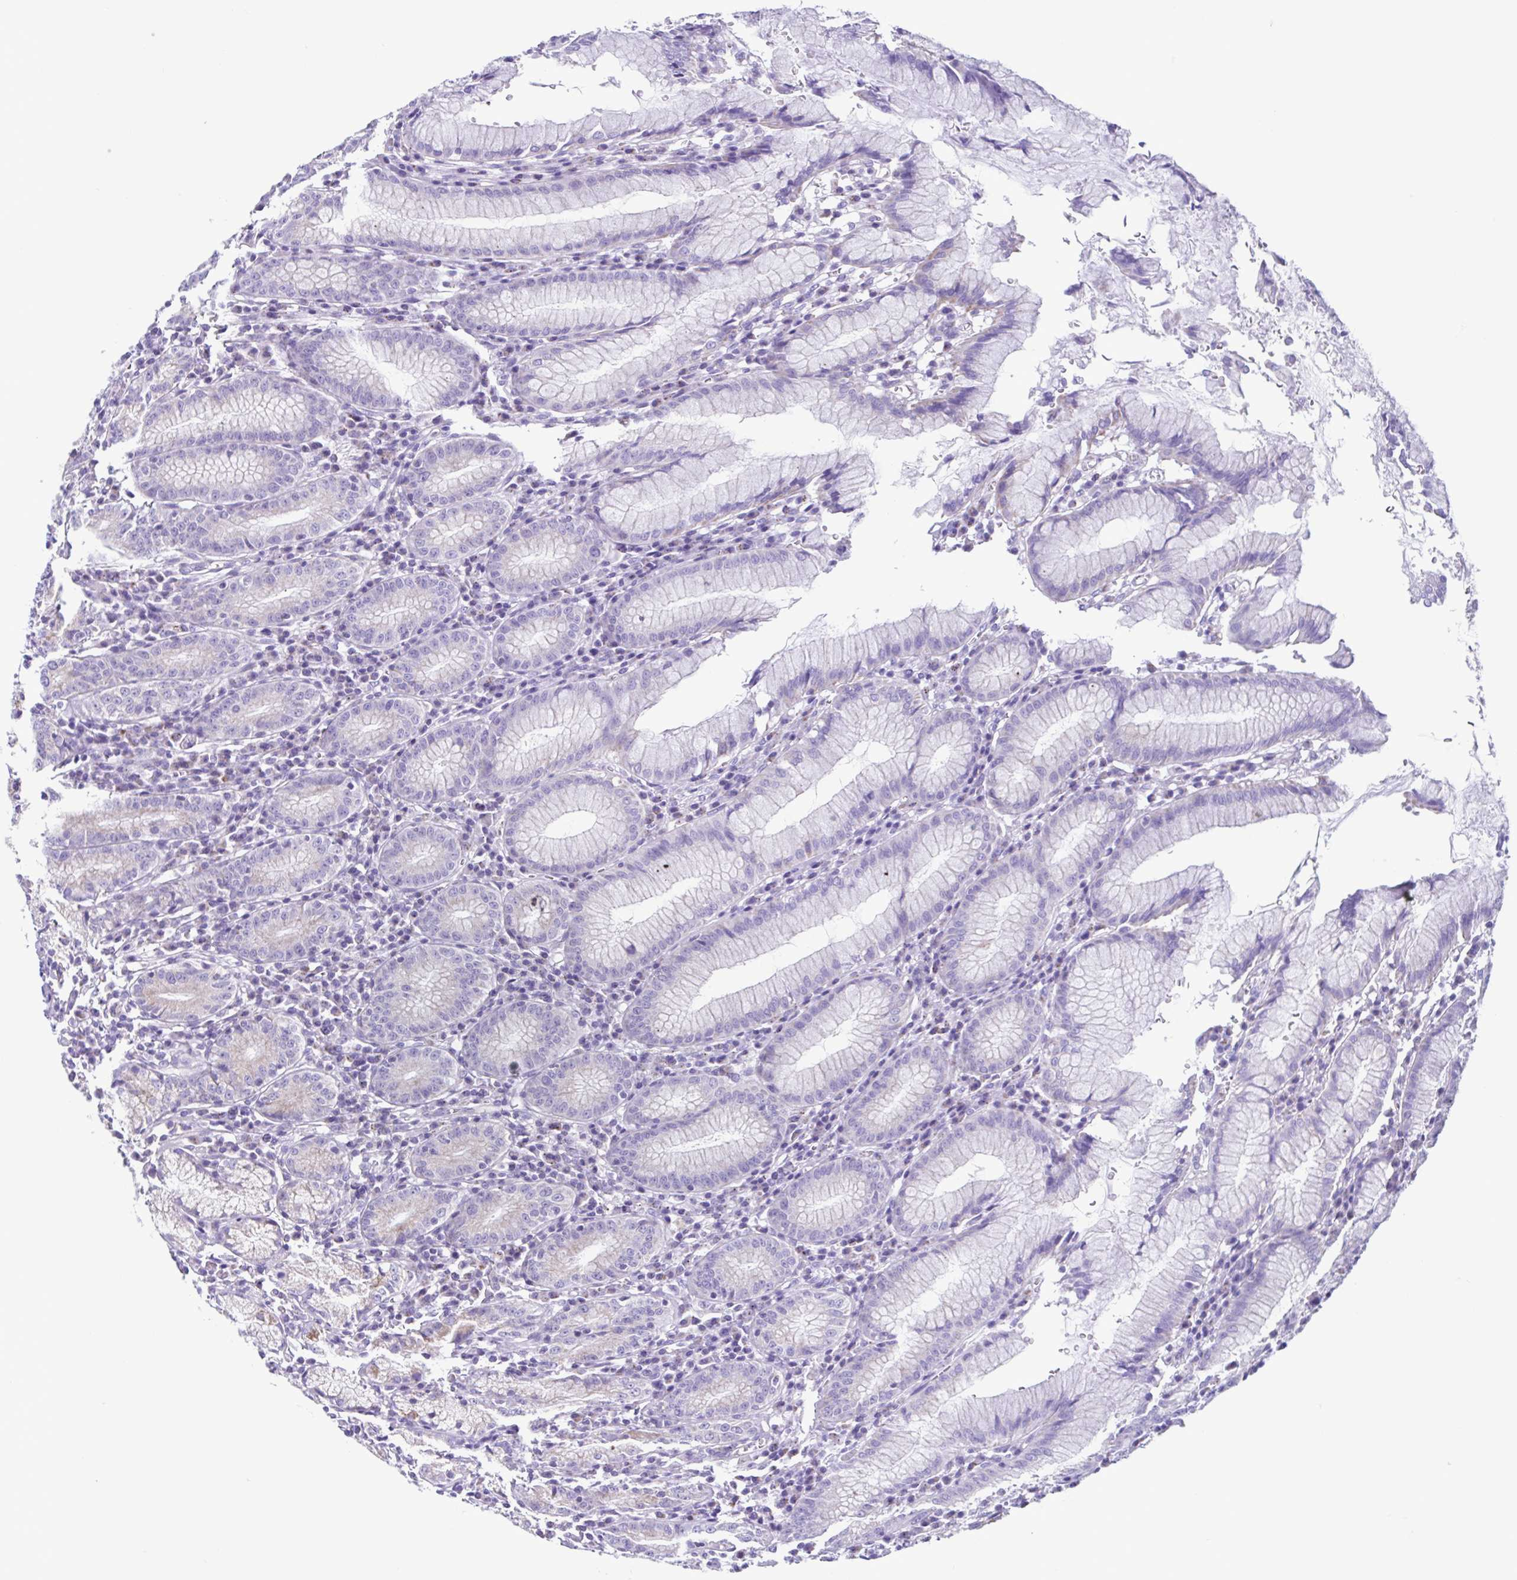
{"staining": {"intensity": "moderate", "quantity": "25%-75%", "location": "cytoplasmic/membranous"}, "tissue": "stomach", "cell_type": "Glandular cells", "image_type": "normal", "snomed": [{"axis": "morphology", "description": "Normal tissue, NOS"}, {"axis": "topography", "description": "Stomach"}], "caption": "Protein expression by immunohistochemistry (IHC) displays moderate cytoplasmic/membranous expression in approximately 25%-75% of glandular cells in normal stomach.", "gene": "ACTRT3", "patient": {"sex": "male", "age": 55}}